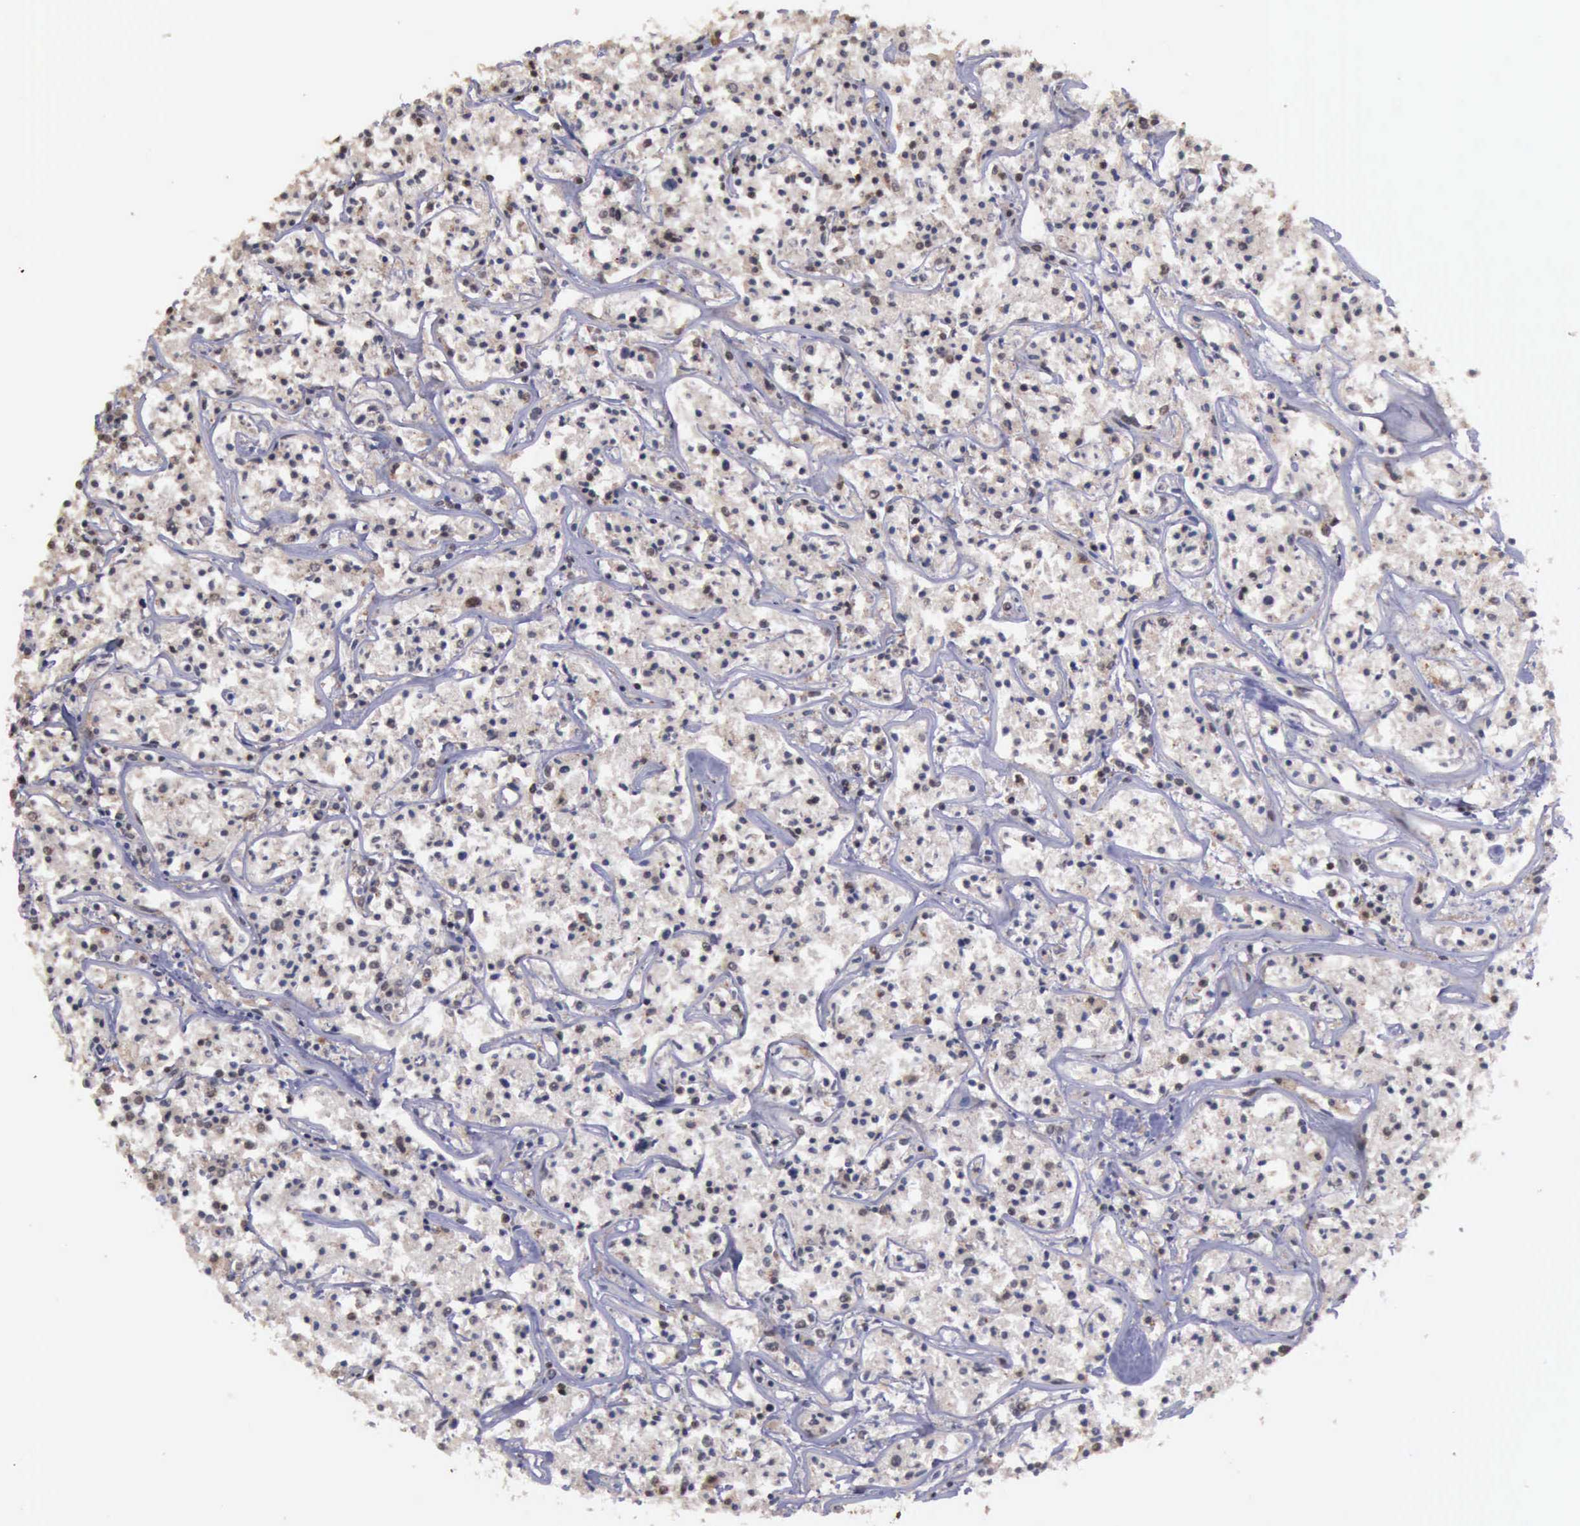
{"staining": {"intensity": "weak", "quantity": ">75%", "location": "cytoplasmic/membranous,nuclear"}, "tissue": "lymphoma", "cell_type": "Tumor cells", "image_type": "cancer", "snomed": [{"axis": "morphology", "description": "Malignant lymphoma, non-Hodgkin's type, Low grade"}, {"axis": "topography", "description": "Small intestine"}], "caption": "A brown stain highlights weak cytoplasmic/membranous and nuclear staining of a protein in lymphoma tumor cells.", "gene": "TRMT2A", "patient": {"sex": "female", "age": 59}}